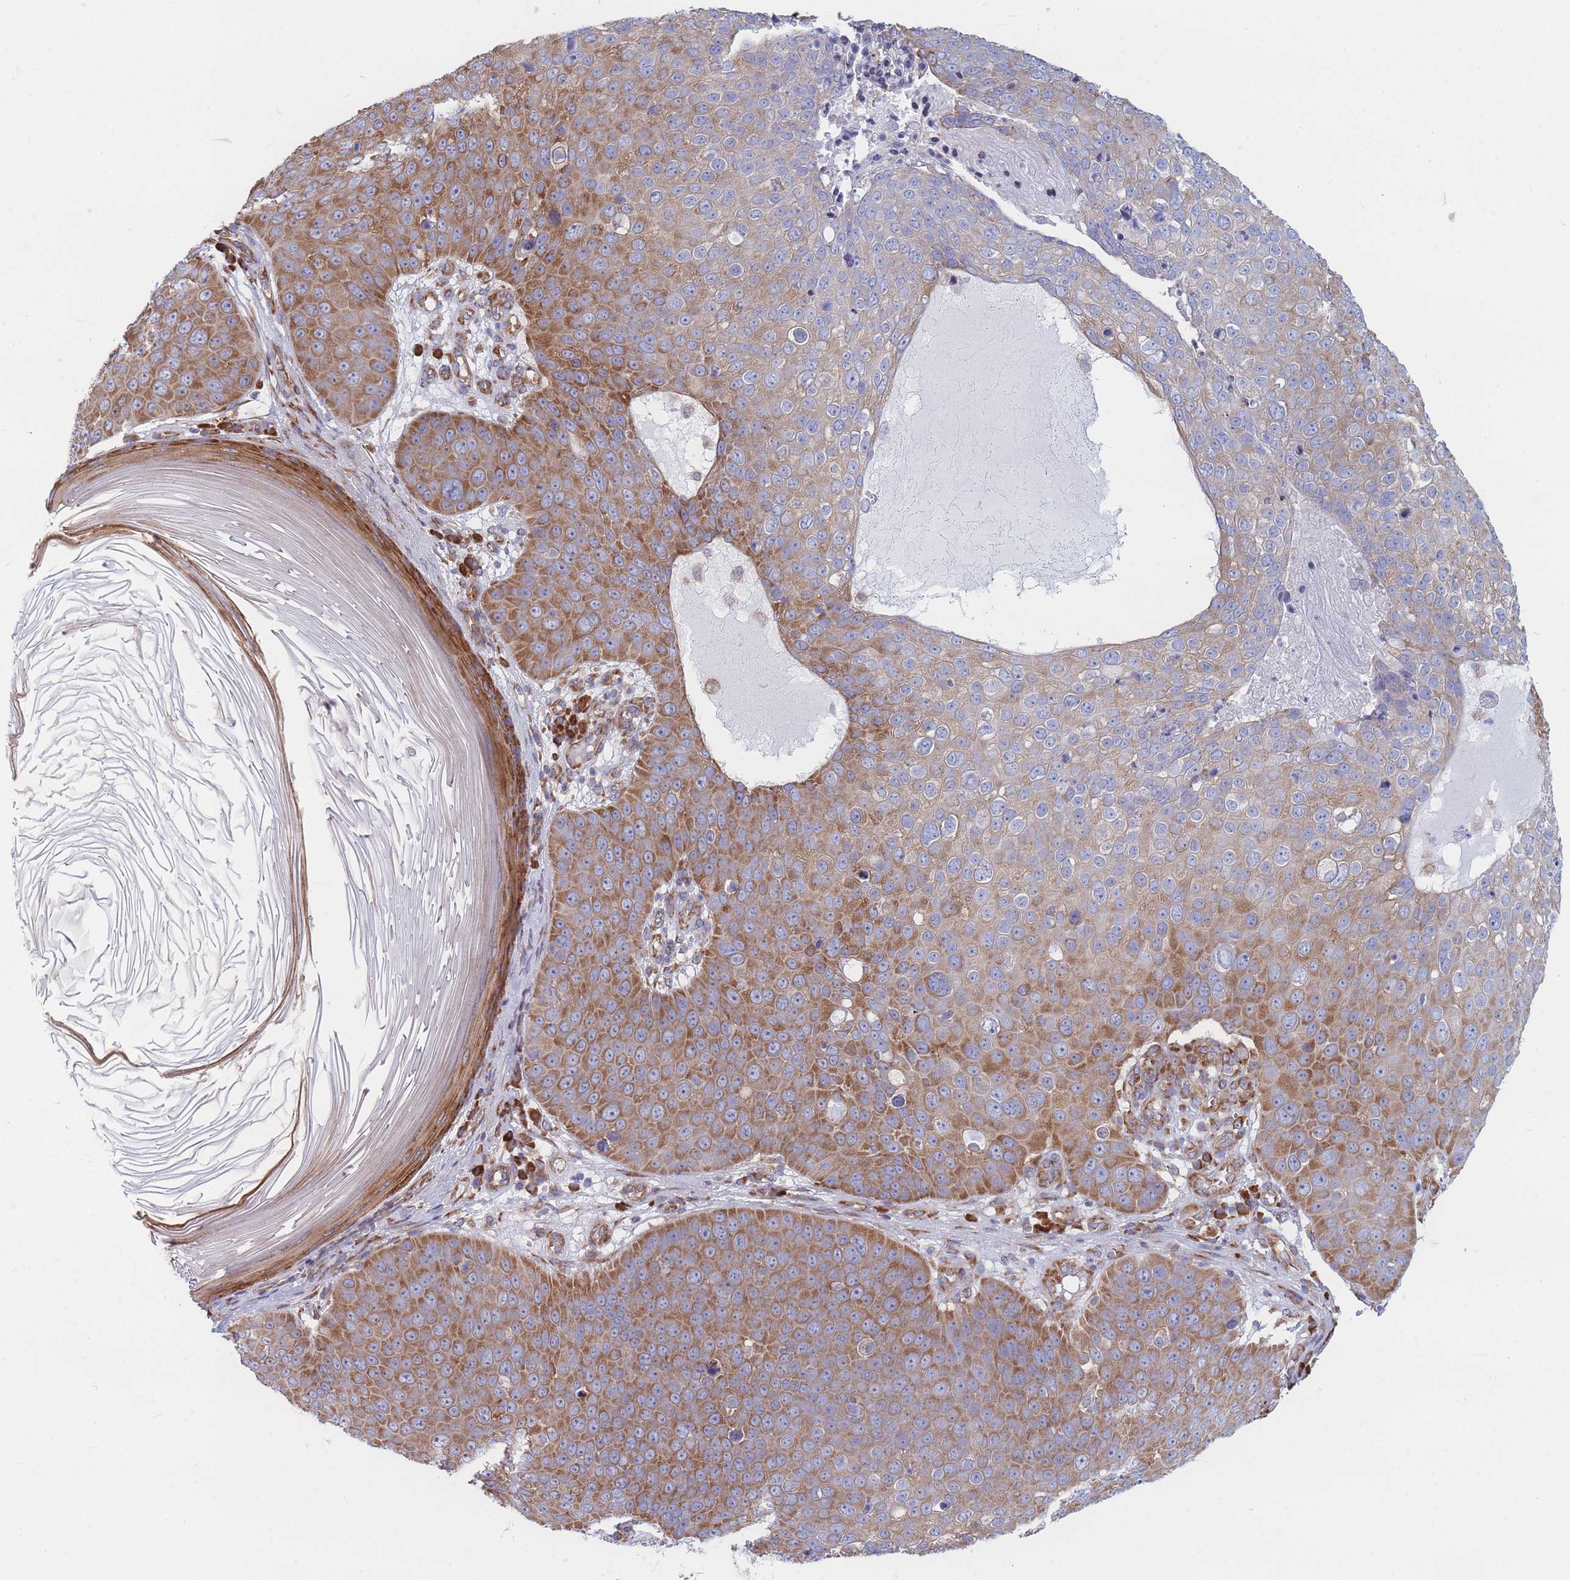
{"staining": {"intensity": "moderate", "quantity": ">75%", "location": "cytoplasmic/membranous"}, "tissue": "skin cancer", "cell_type": "Tumor cells", "image_type": "cancer", "snomed": [{"axis": "morphology", "description": "Squamous cell carcinoma, NOS"}, {"axis": "topography", "description": "Skin"}], "caption": "Immunohistochemical staining of human skin squamous cell carcinoma shows medium levels of moderate cytoplasmic/membranous staining in approximately >75% of tumor cells. Using DAB (brown) and hematoxylin (blue) stains, captured at high magnification using brightfield microscopy.", "gene": "RPL8", "patient": {"sex": "male", "age": 71}}